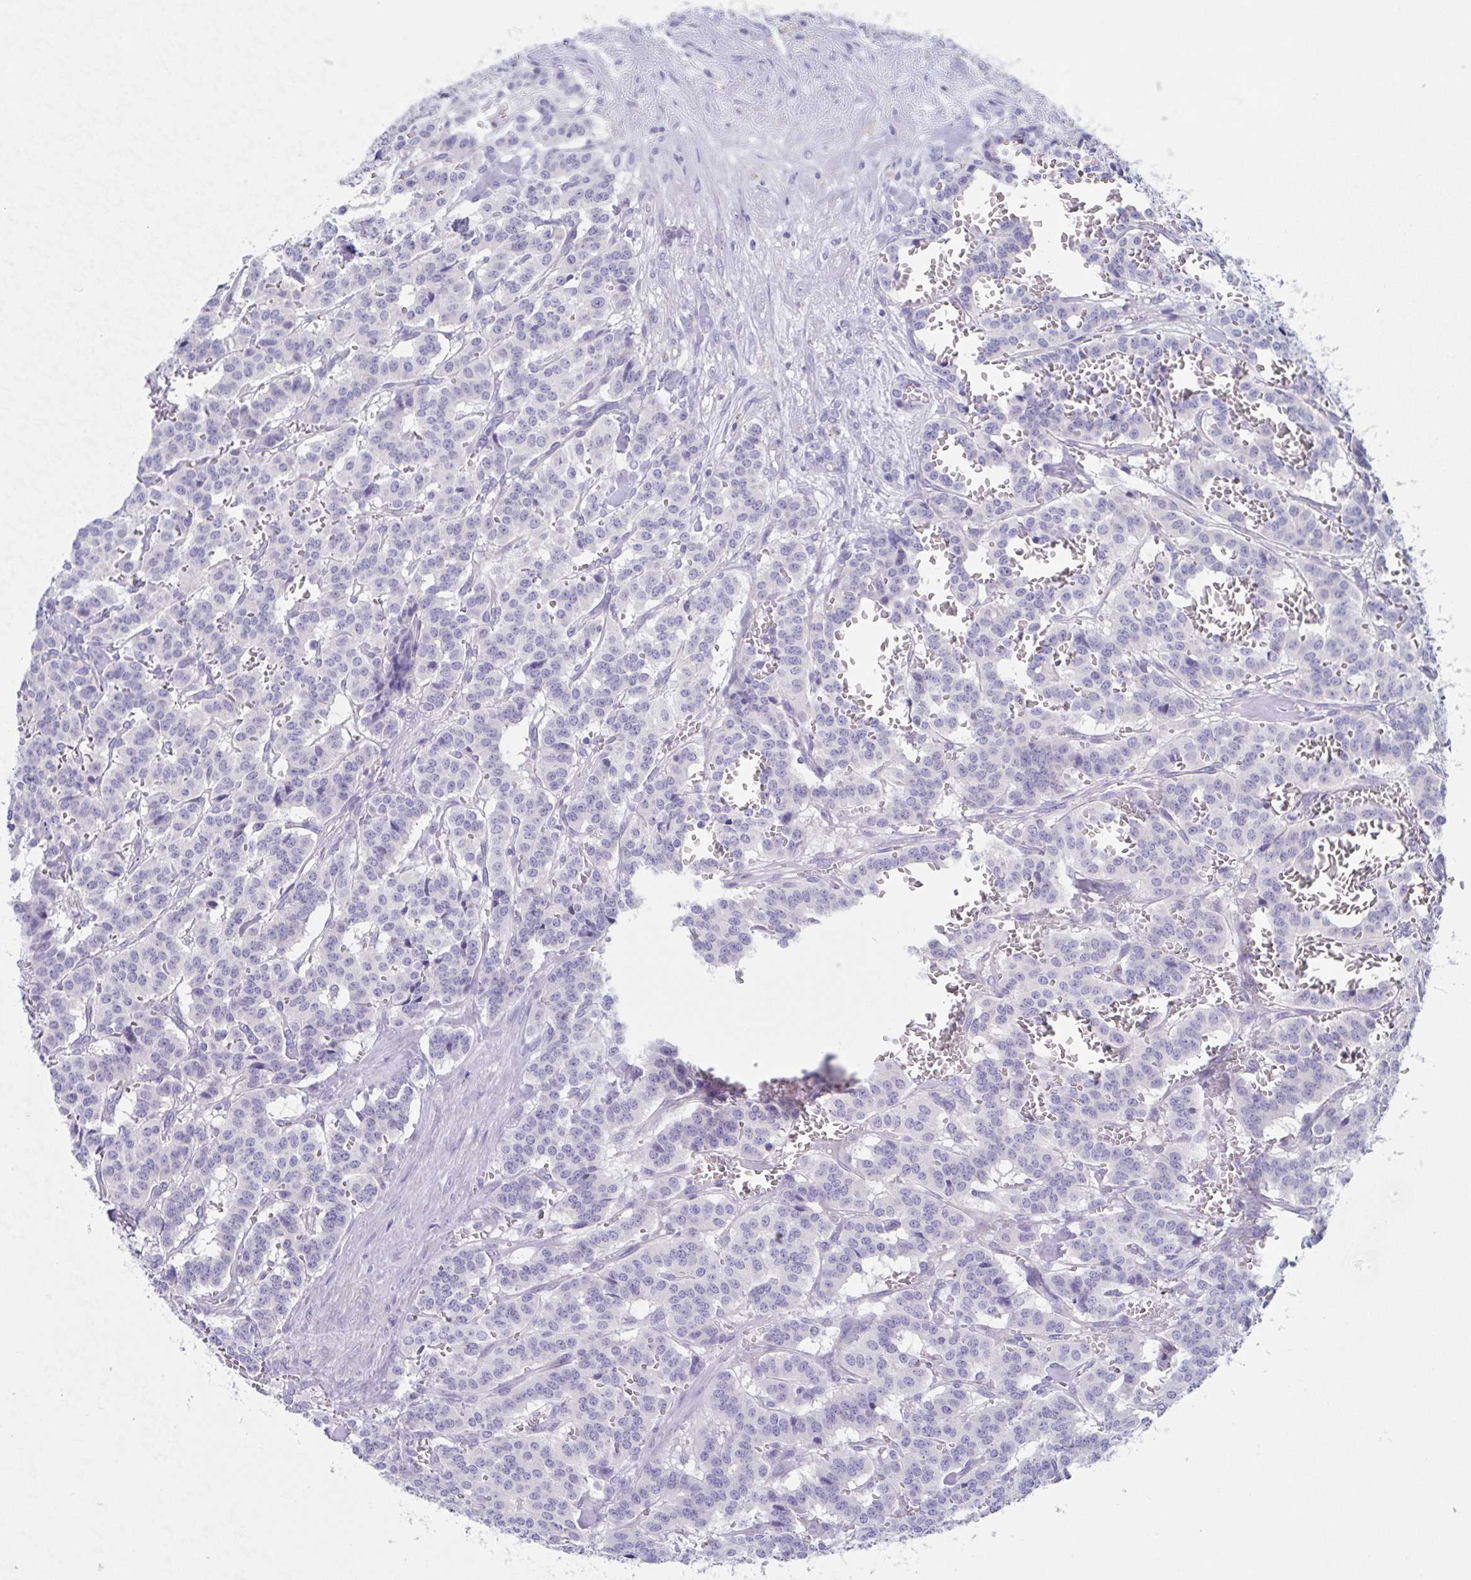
{"staining": {"intensity": "negative", "quantity": "none", "location": "none"}, "tissue": "carcinoid", "cell_type": "Tumor cells", "image_type": "cancer", "snomed": [{"axis": "morphology", "description": "Normal tissue, NOS"}, {"axis": "morphology", "description": "Carcinoid, malignant, NOS"}, {"axis": "topography", "description": "Lung"}], "caption": "Micrograph shows no significant protein staining in tumor cells of carcinoid.", "gene": "TEX12", "patient": {"sex": "female", "age": 46}}